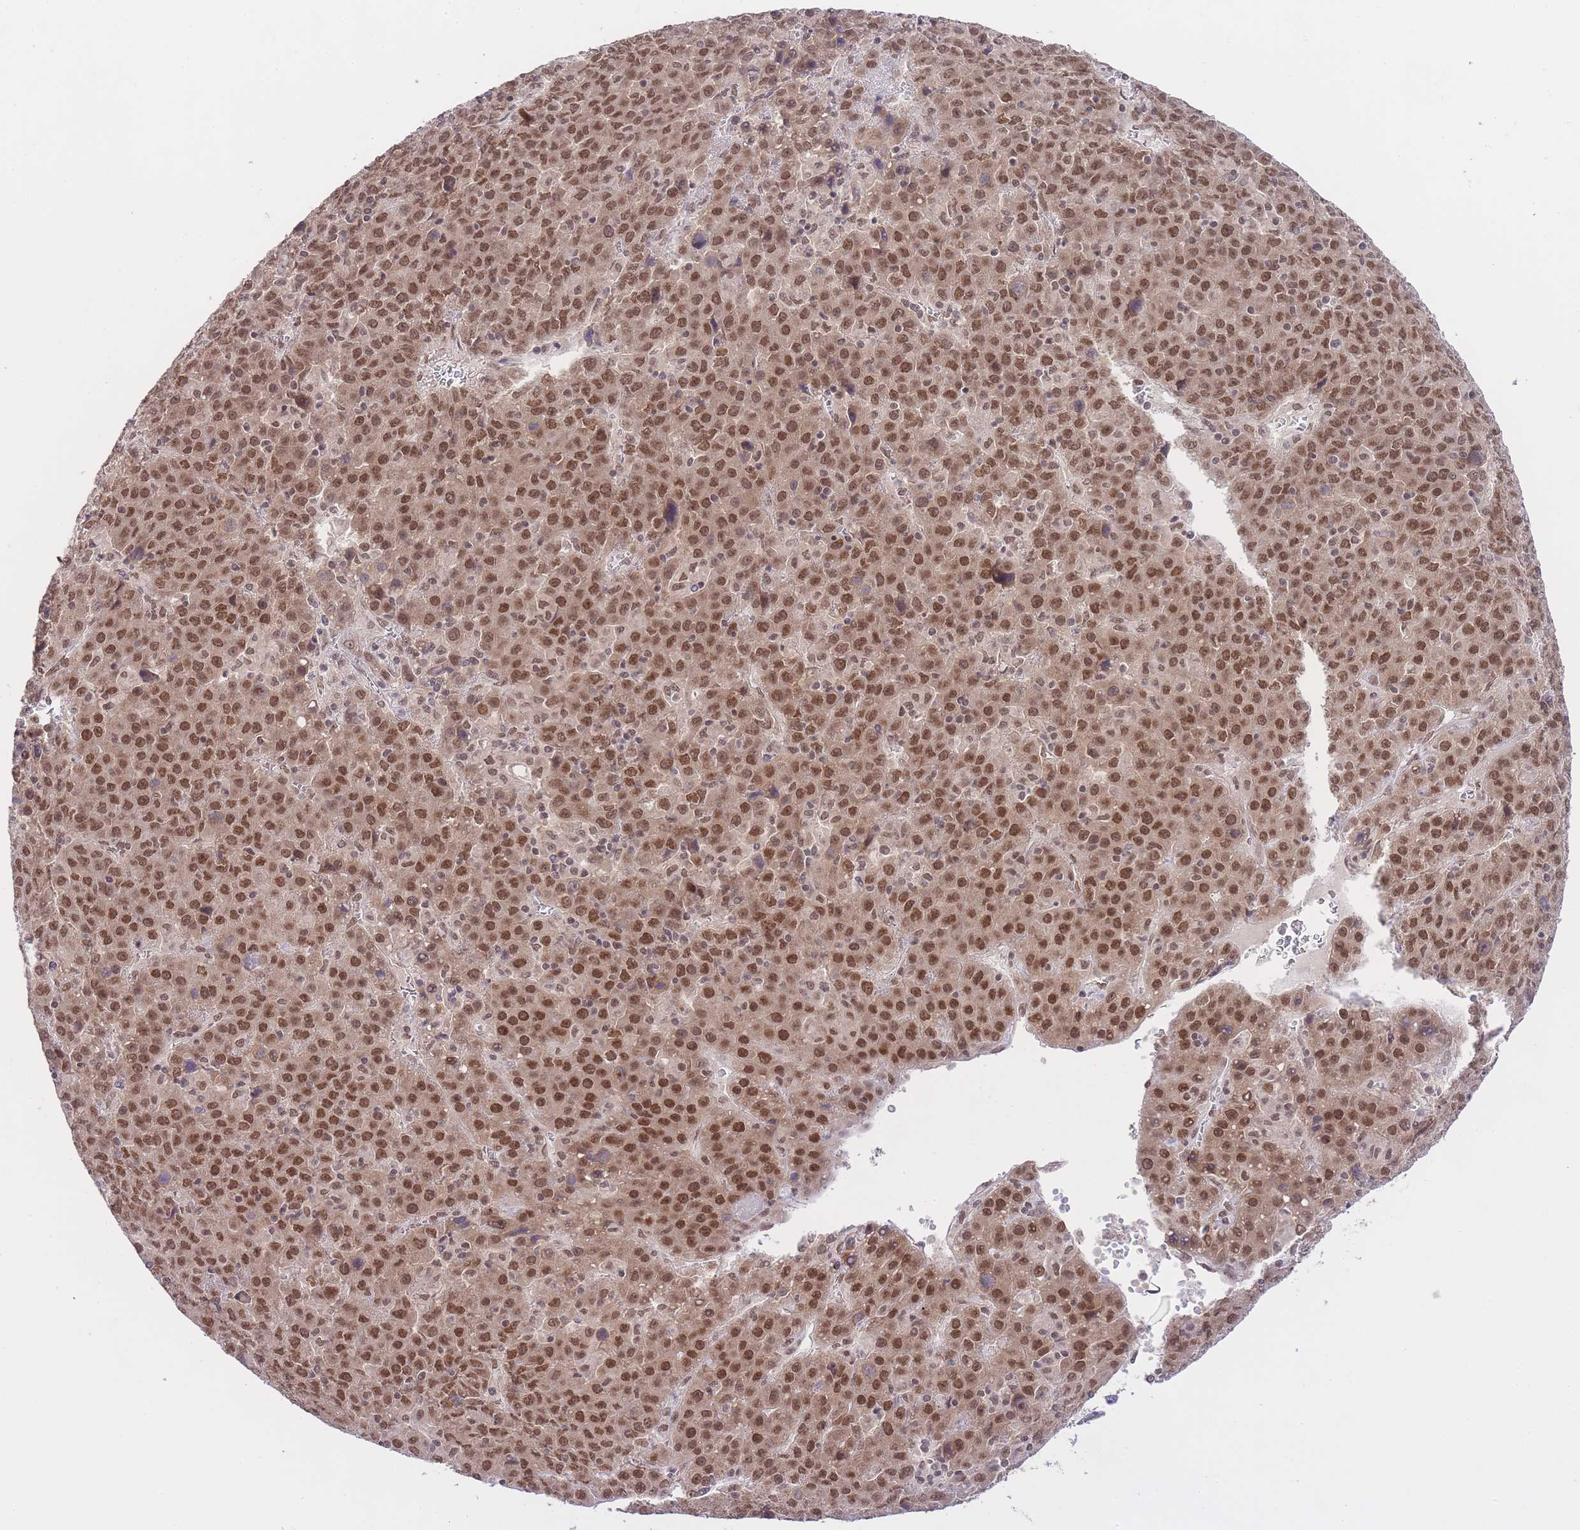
{"staining": {"intensity": "moderate", "quantity": ">75%", "location": "nuclear"}, "tissue": "liver cancer", "cell_type": "Tumor cells", "image_type": "cancer", "snomed": [{"axis": "morphology", "description": "Carcinoma, Hepatocellular, NOS"}, {"axis": "topography", "description": "Liver"}], "caption": "Tumor cells demonstrate moderate nuclear expression in about >75% of cells in liver cancer. The protein of interest is shown in brown color, while the nuclei are stained blue.", "gene": "TMED3", "patient": {"sex": "female", "age": 53}}